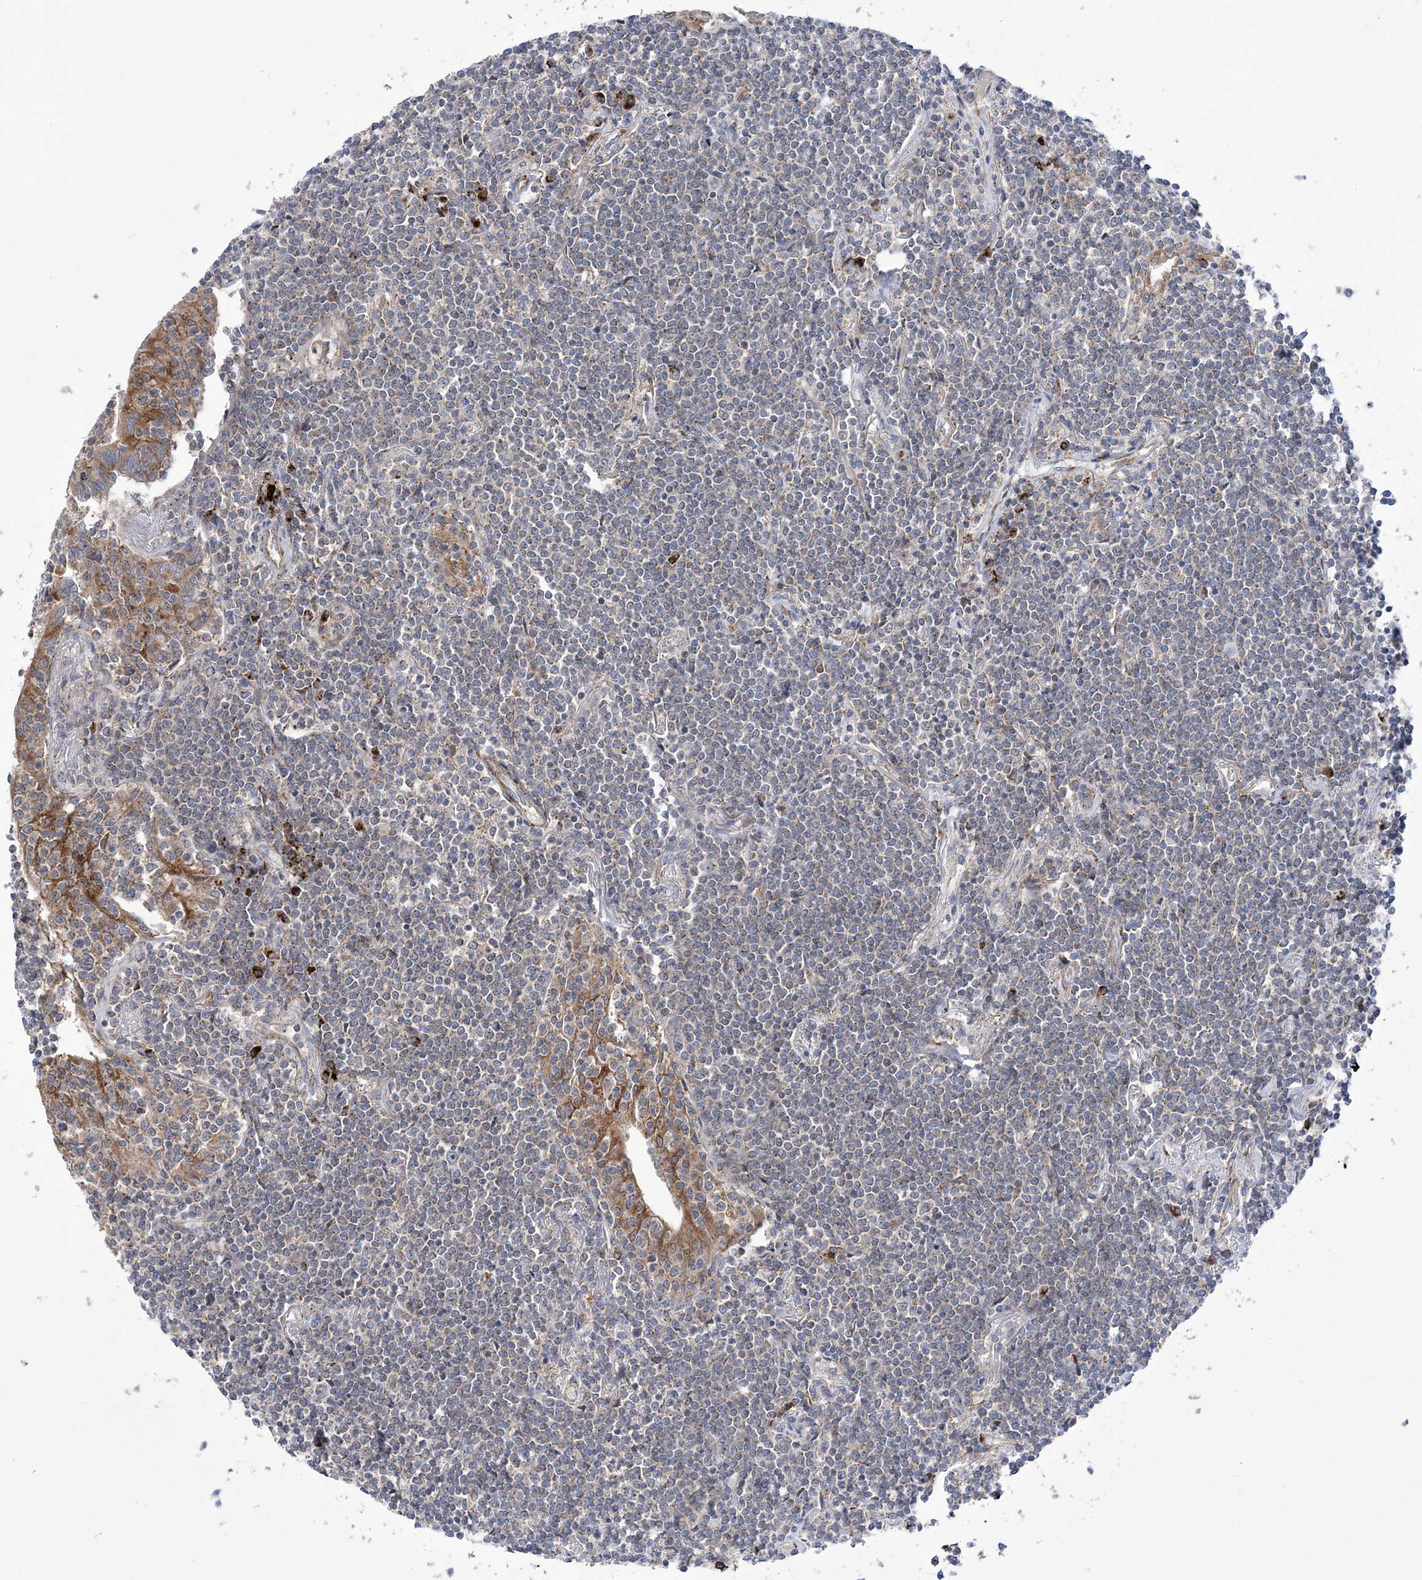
{"staining": {"intensity": "negative", "quantity": "none", "location": "none"}, "tissue": "lymphoma", "cell_type": "Tumor cells", "image_type": "cancer", "snomed": [{"axis": "morphology", "description": "Malignant lymphoma, non-Hodgkin's type, Low grade"}, {"axis": "topography", "description": "Lung"}], "caption": "DAB immunohistochemical staining of human malignant lymphoma, non-Hodgkin's type (low-grade) reveals no significant positivity in tumor cells.", "gene": "COPB2", "patient": {"sex": "female", "age": 71}}